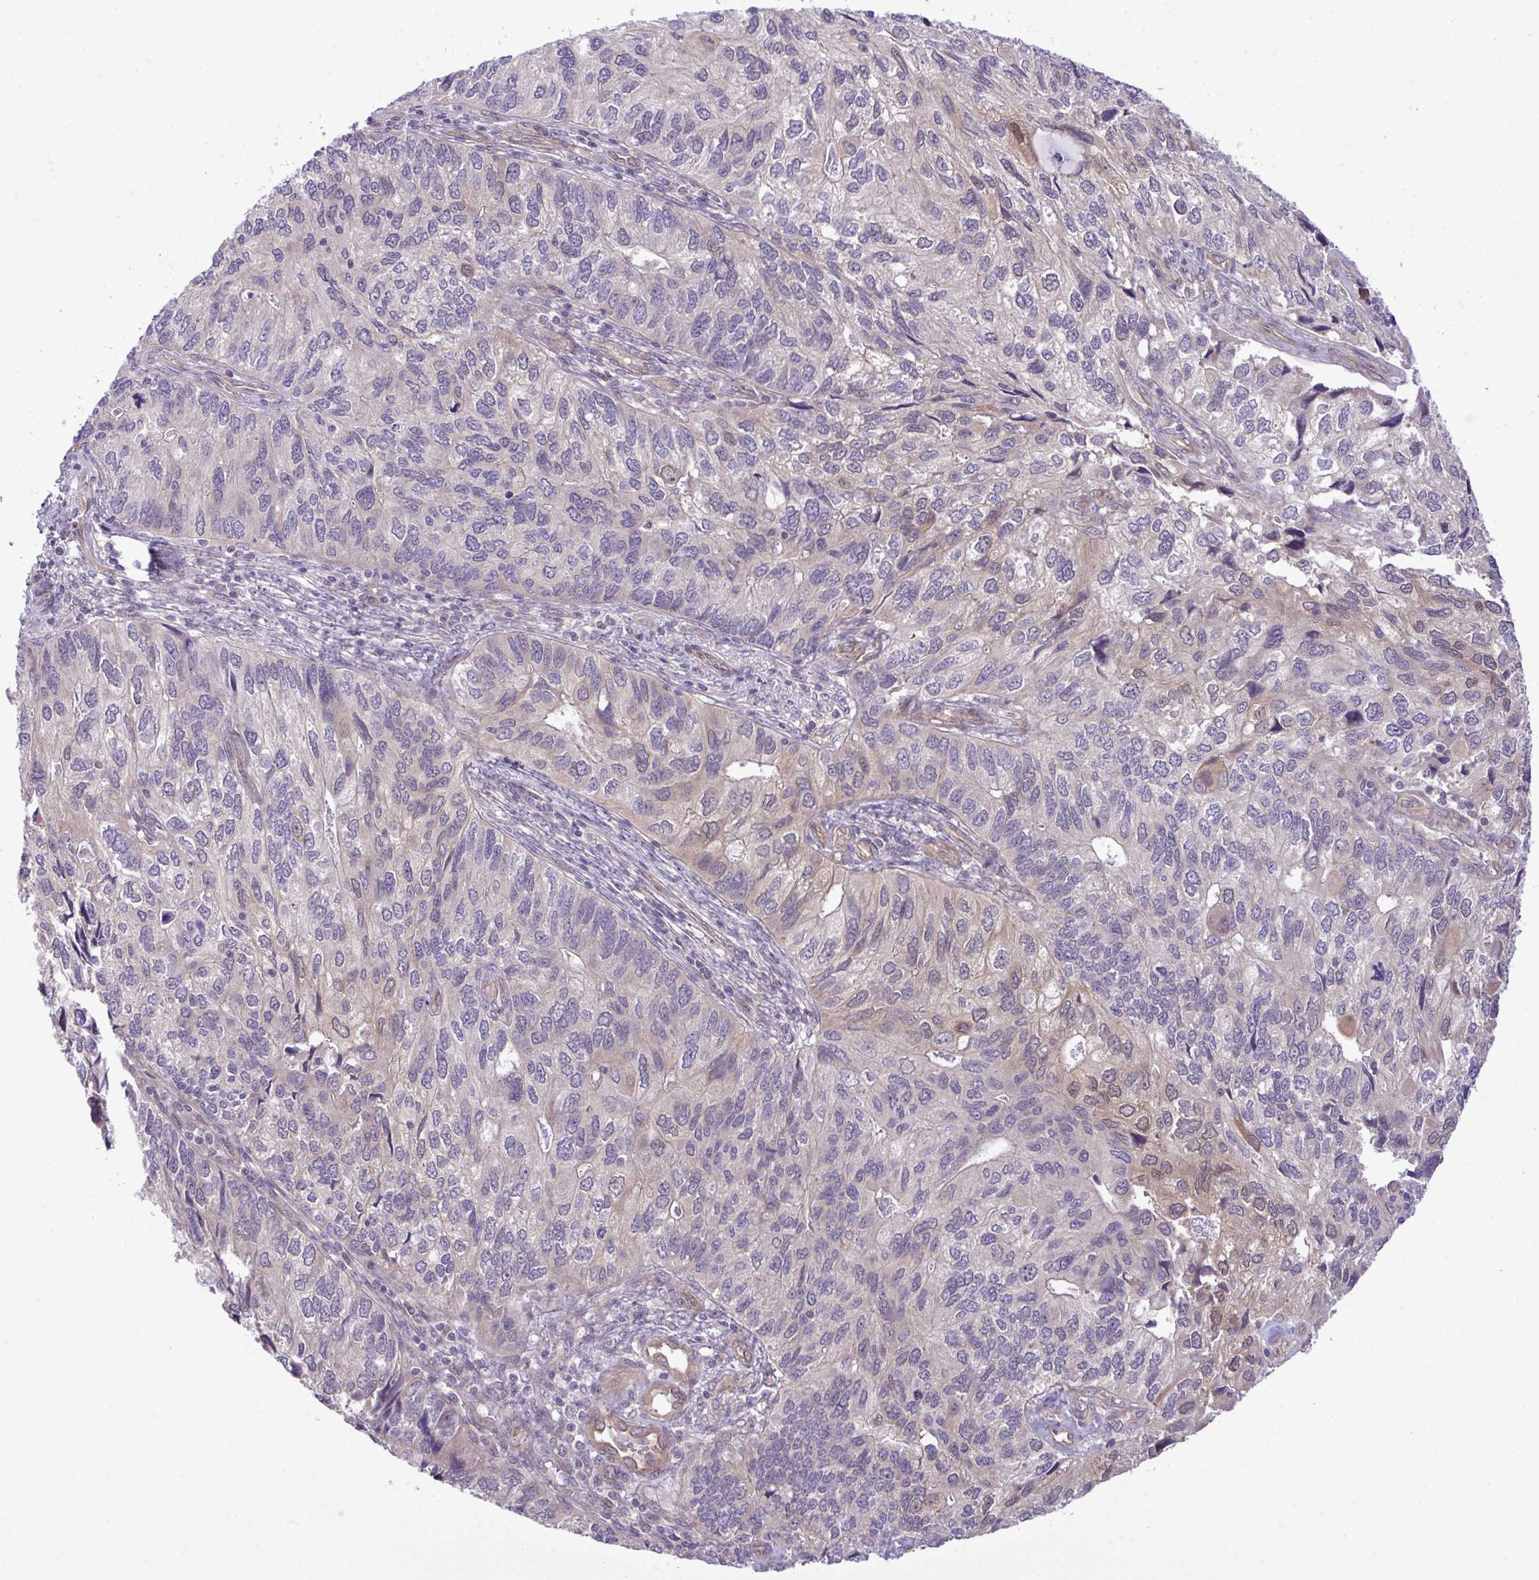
{"staining": {"intensity": "weak", "quantity": "<25%", "location": "cytoplasmic/membranous,nuclear"}, "tissue": "endometrial cancer", "cell_type": "Tumor cells", "image_type": "cancer", "snomed": [{"axis": "morphology", "description": "Carcinoma, NOS"}, {"axis": "topography", "description": "Uterus"}], "caption": "This is an immunohistochemistry (IHC) histopathology image of human endometrial cancer. There is no expression in tumor cells.", "gene": "CMPK1", "patient": {"sex": "female", "age": 76}}